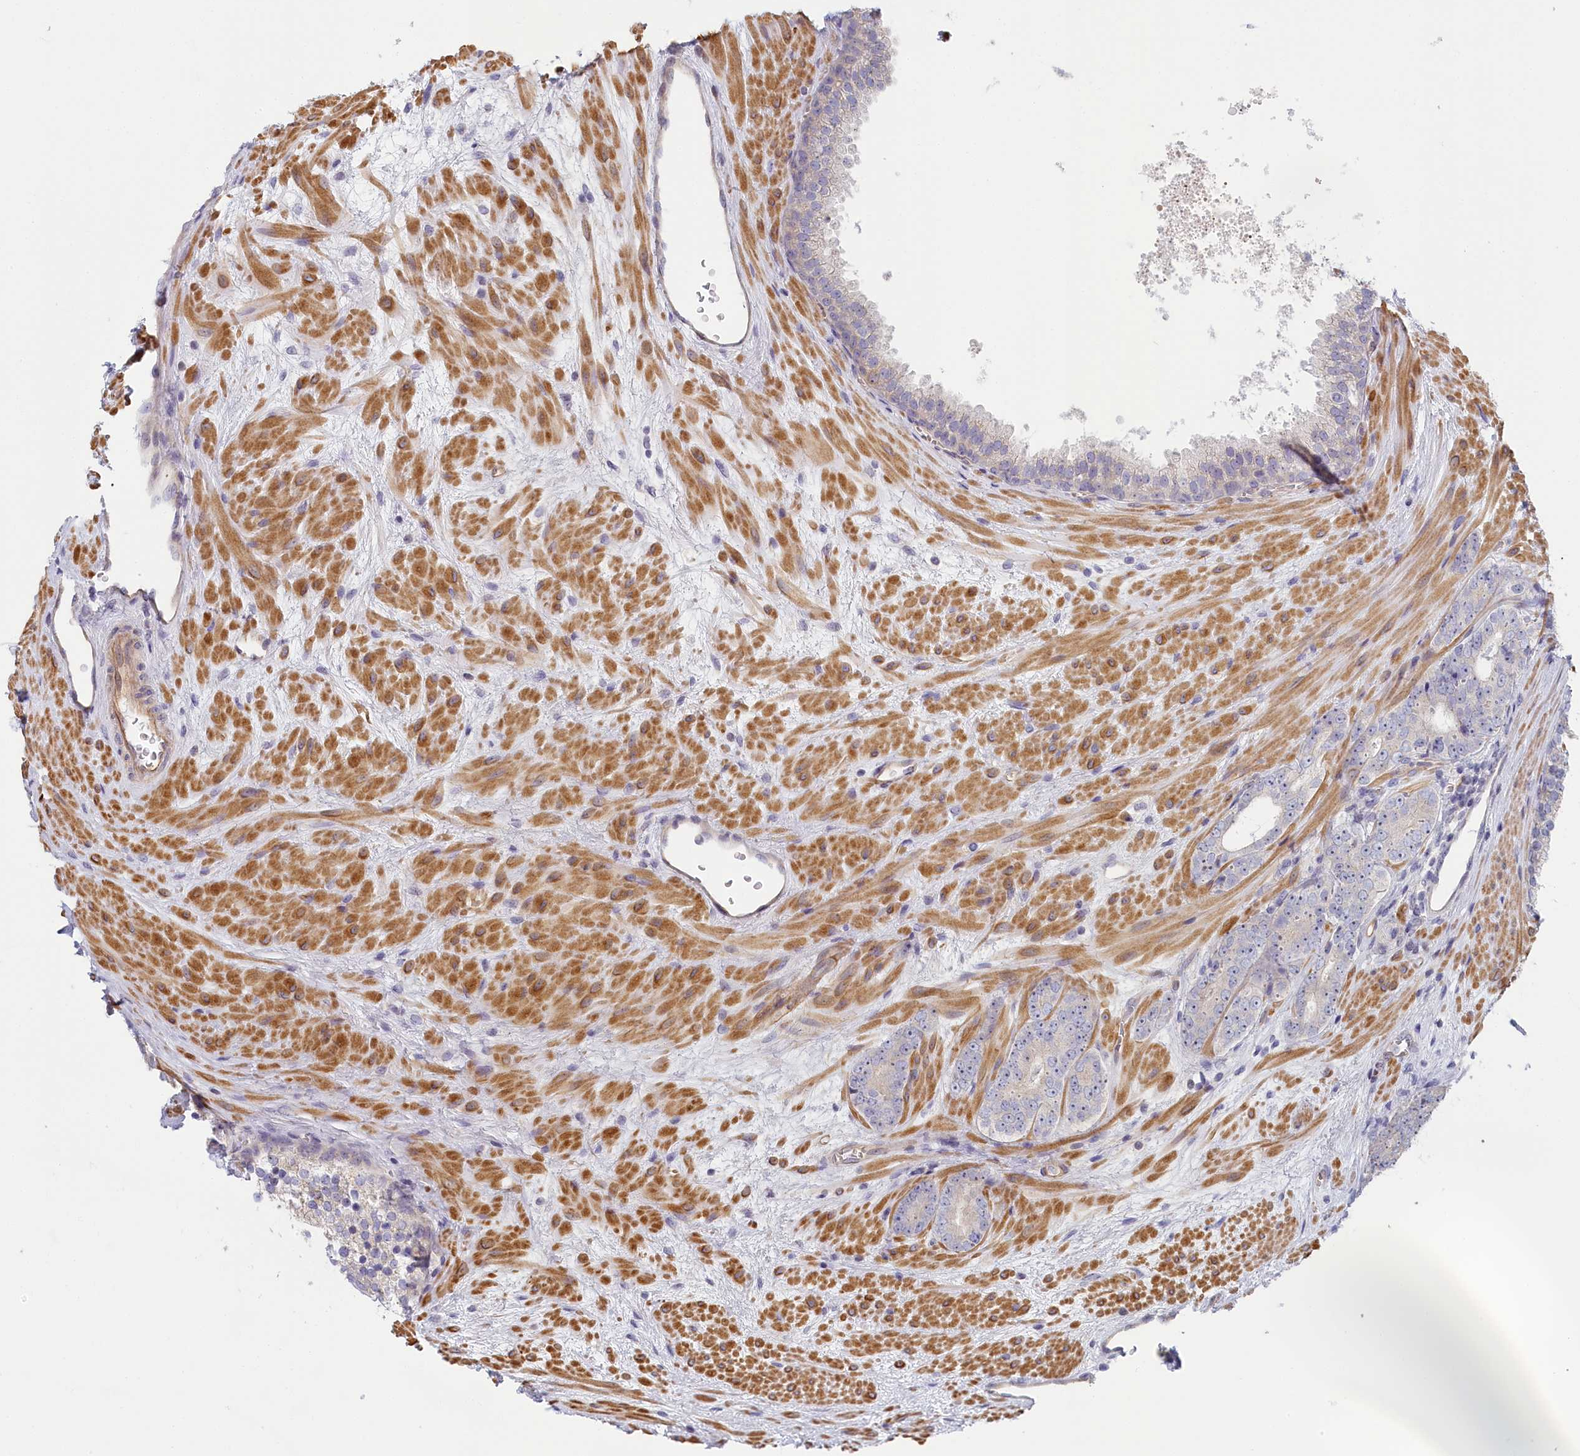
{"staining": {"intensity": "negative", "quantity": "none", "location": "none"}, "tissue": "prostate cancer", "cell_type": "Tumor cells", "image_type": "cancer", "snomed": [{"axis": "morphology", "description": "Adenocarcinoma, High grade"}, {"axis": "topography", "description": "Prostate"}], "caption": "DAB (3,3'-diaminobenzidine) immunohistochemical staining of human prostate cancer (high-grade adenocarcinoma) displays no significant positivity in tumor cells.", "gene": "INTS4", "patient": {"sex": "male", "age": 56}}